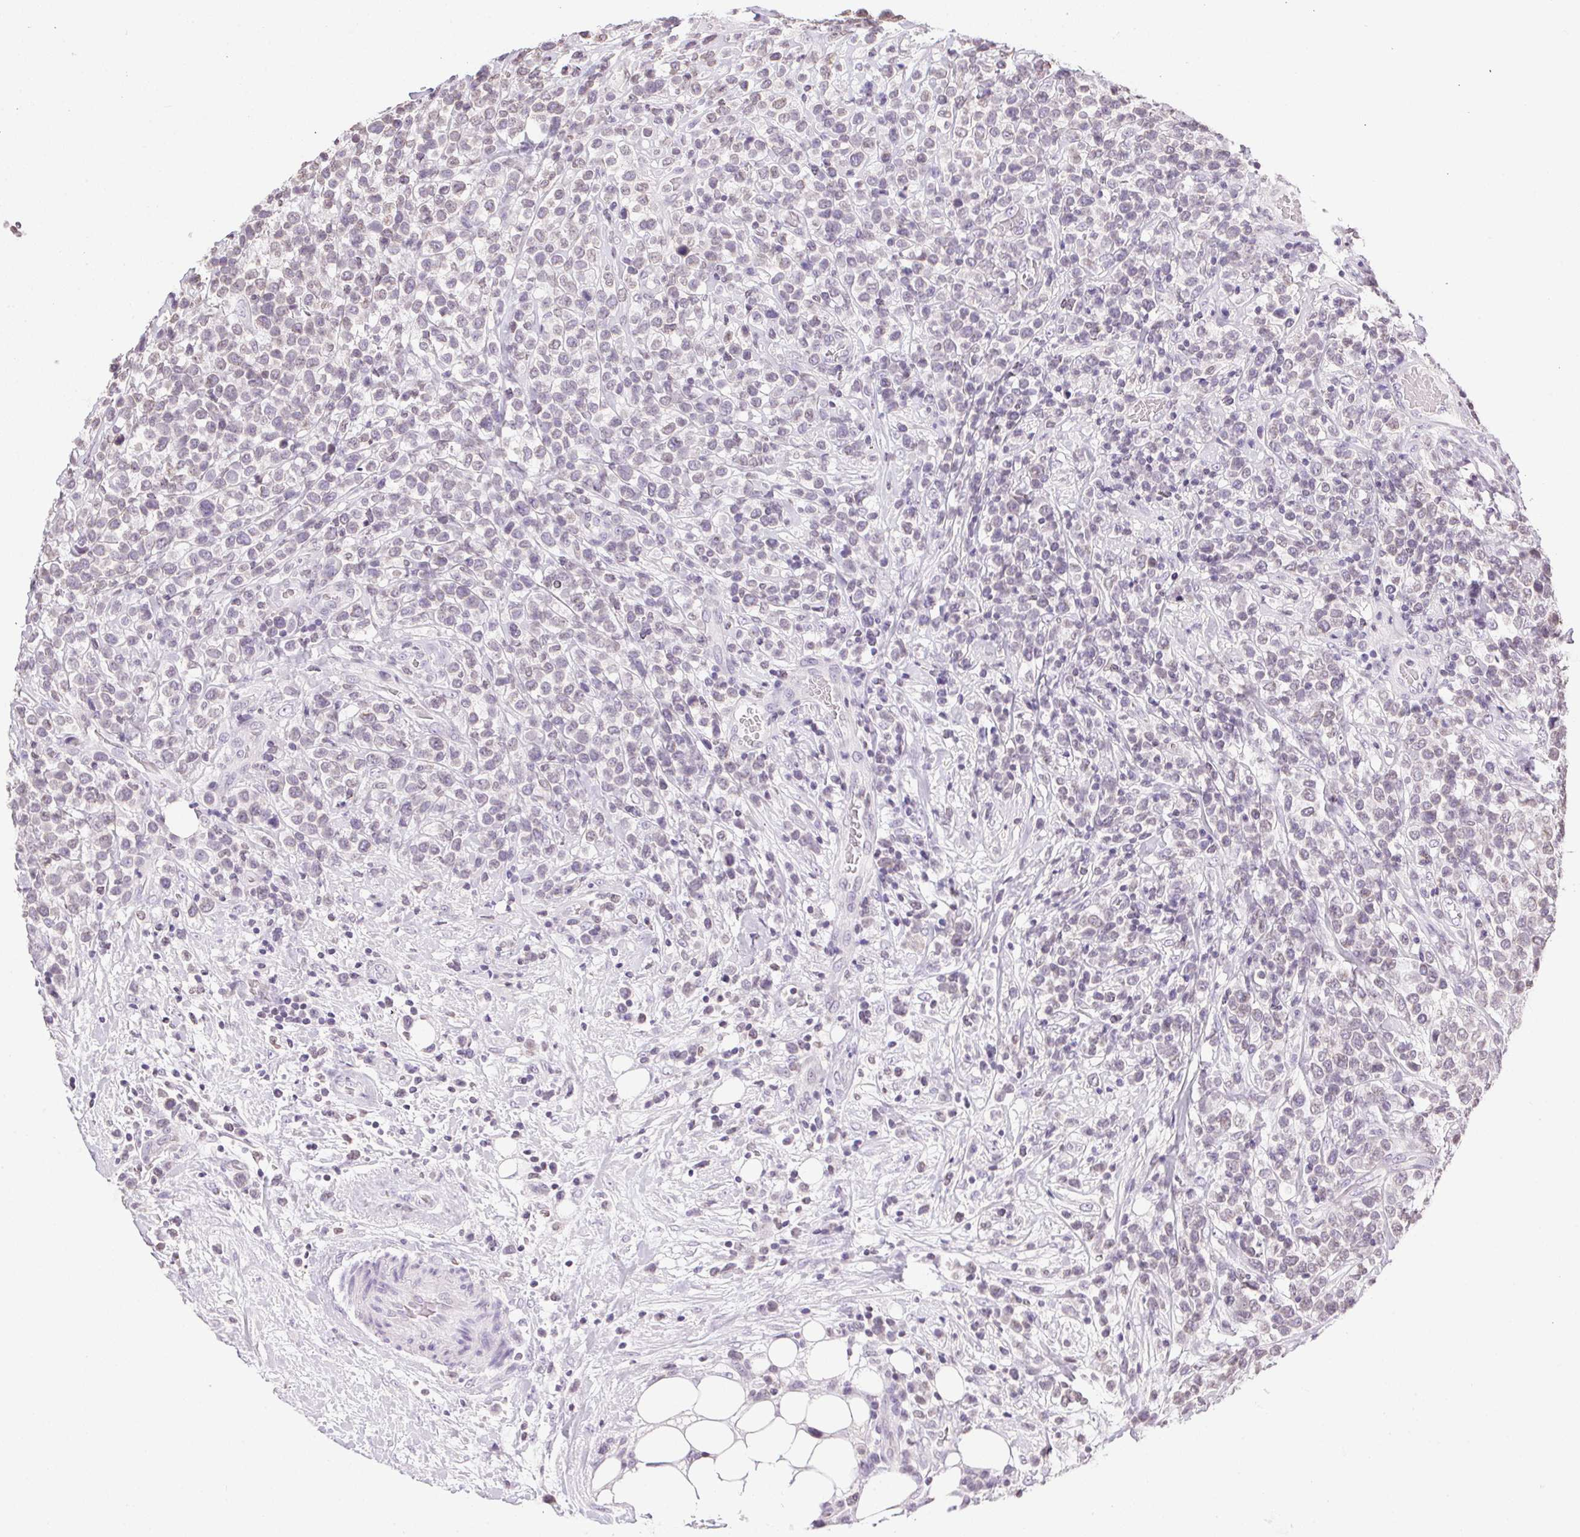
{"staining": {"intensity": "negative", "quantity": "none", "location": "none"}, "tissue": "lymphoma", "cell_type": "Tumor cells", "image_type": "cancer", "snomed": [{"axis": "morphology", "description": "Malignant lymphoma, non-Hodgkin's type, High grade"}, {"axis": "topography", "description": "Soft tissue"}], "caption": "Human malignant lymphoma, non-Hodgkin's type (high-grade) stained for a protein using immunohistochemistry displays no positivity in tumor cells.", "gene": "PRL", "patient": {"sex": "female", "age": 56}}